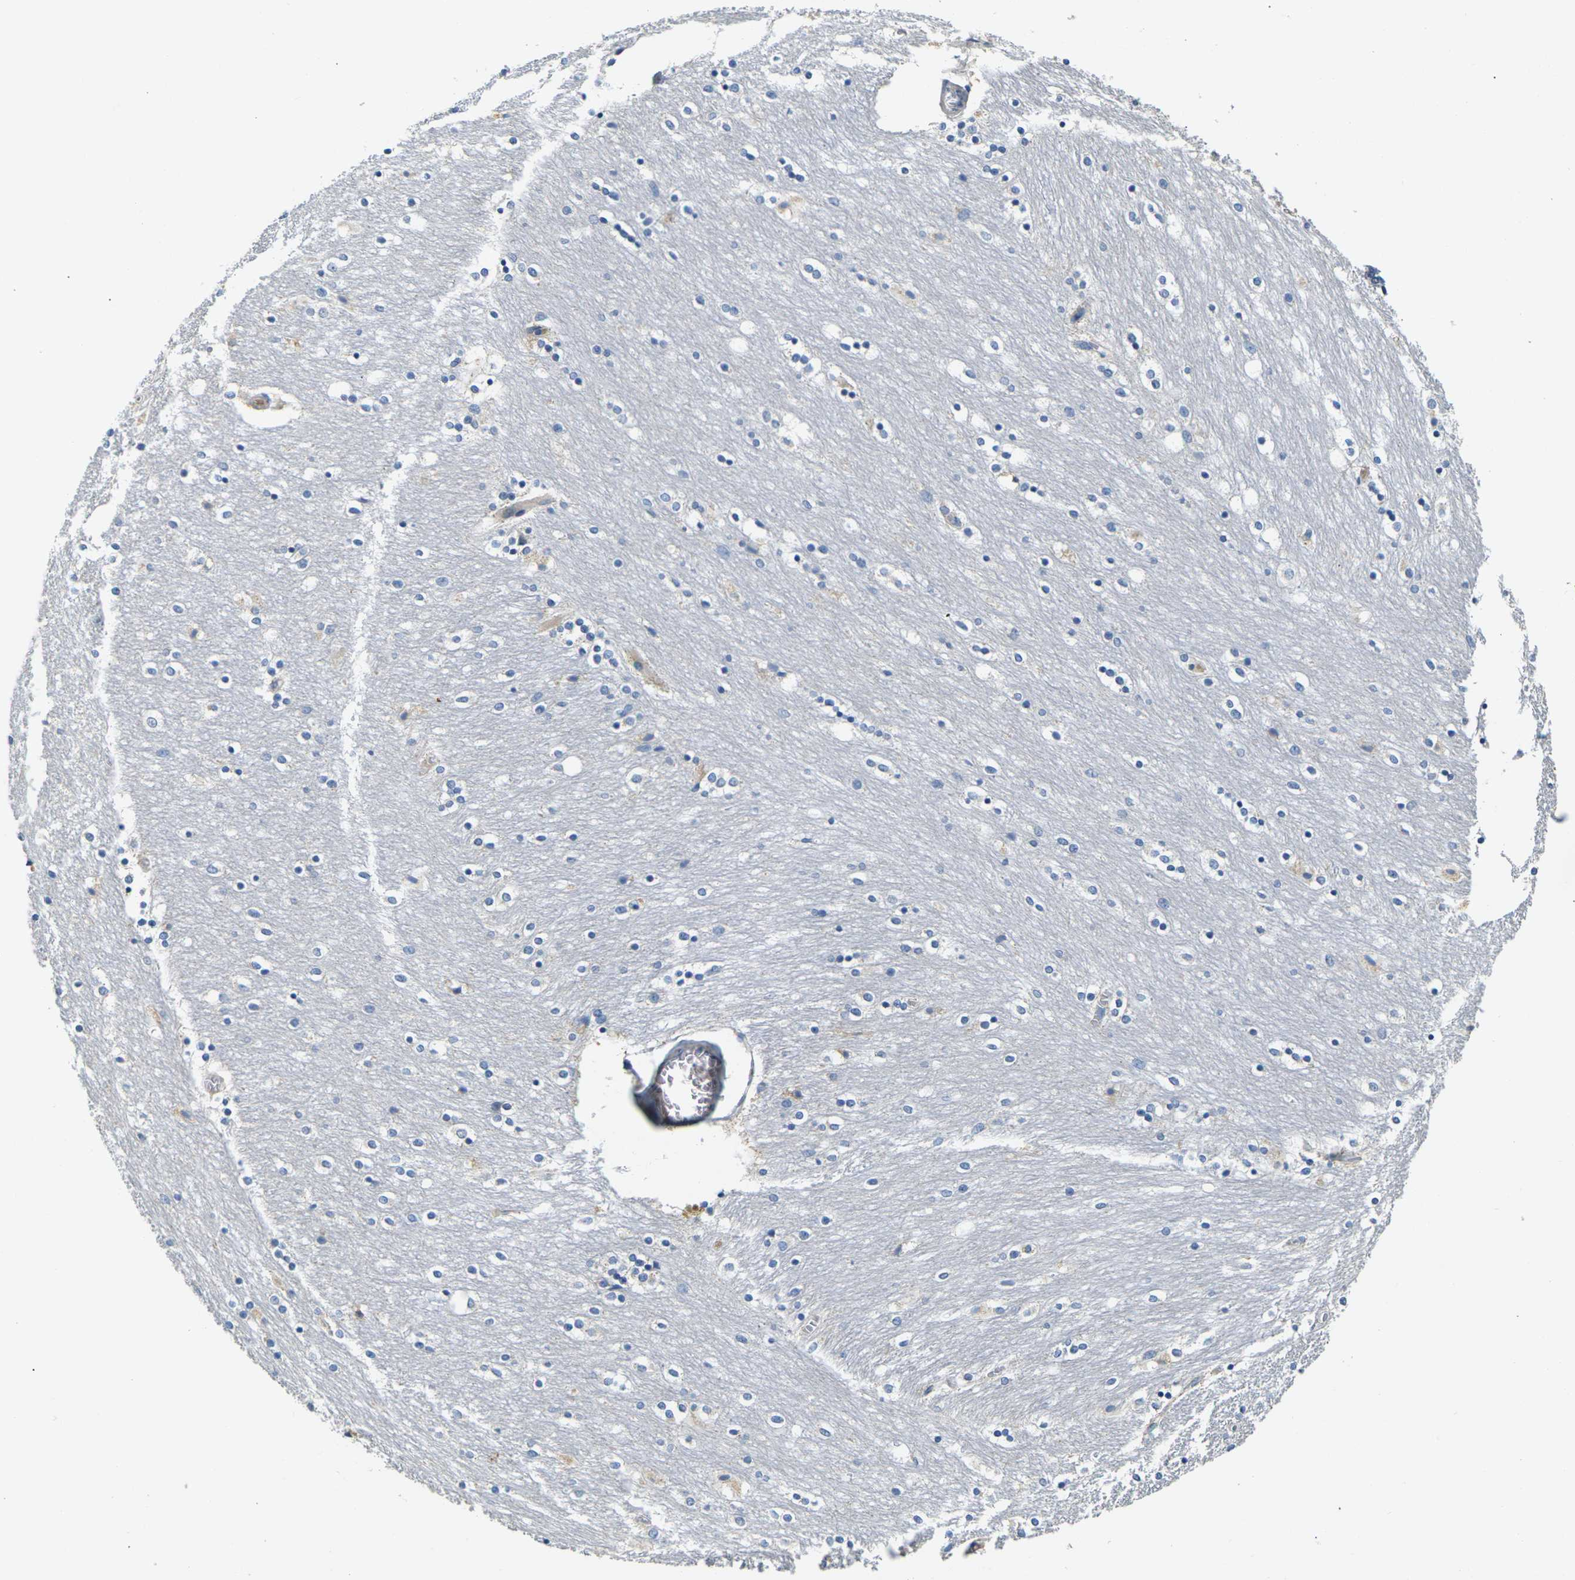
{"staining": {"intensity": "weak", "quantity": "<25%", "location": "cytoplasmic/membranous"}, "tissue": "caudate", "cell_type": "Glial cells", "image_type": "normal", "snomed": [{"axis": "morphology", "description": "Normal tissue, NOS"}, {"axis": "topography", "description": "Lateral ventricle wall"}], "caption": "DAB immunohistochemical staining of benign caudate shows no significant staining in glial cells.", "gene": "SHISAL2B", "patient": {"sex": "female", "age": 54}}